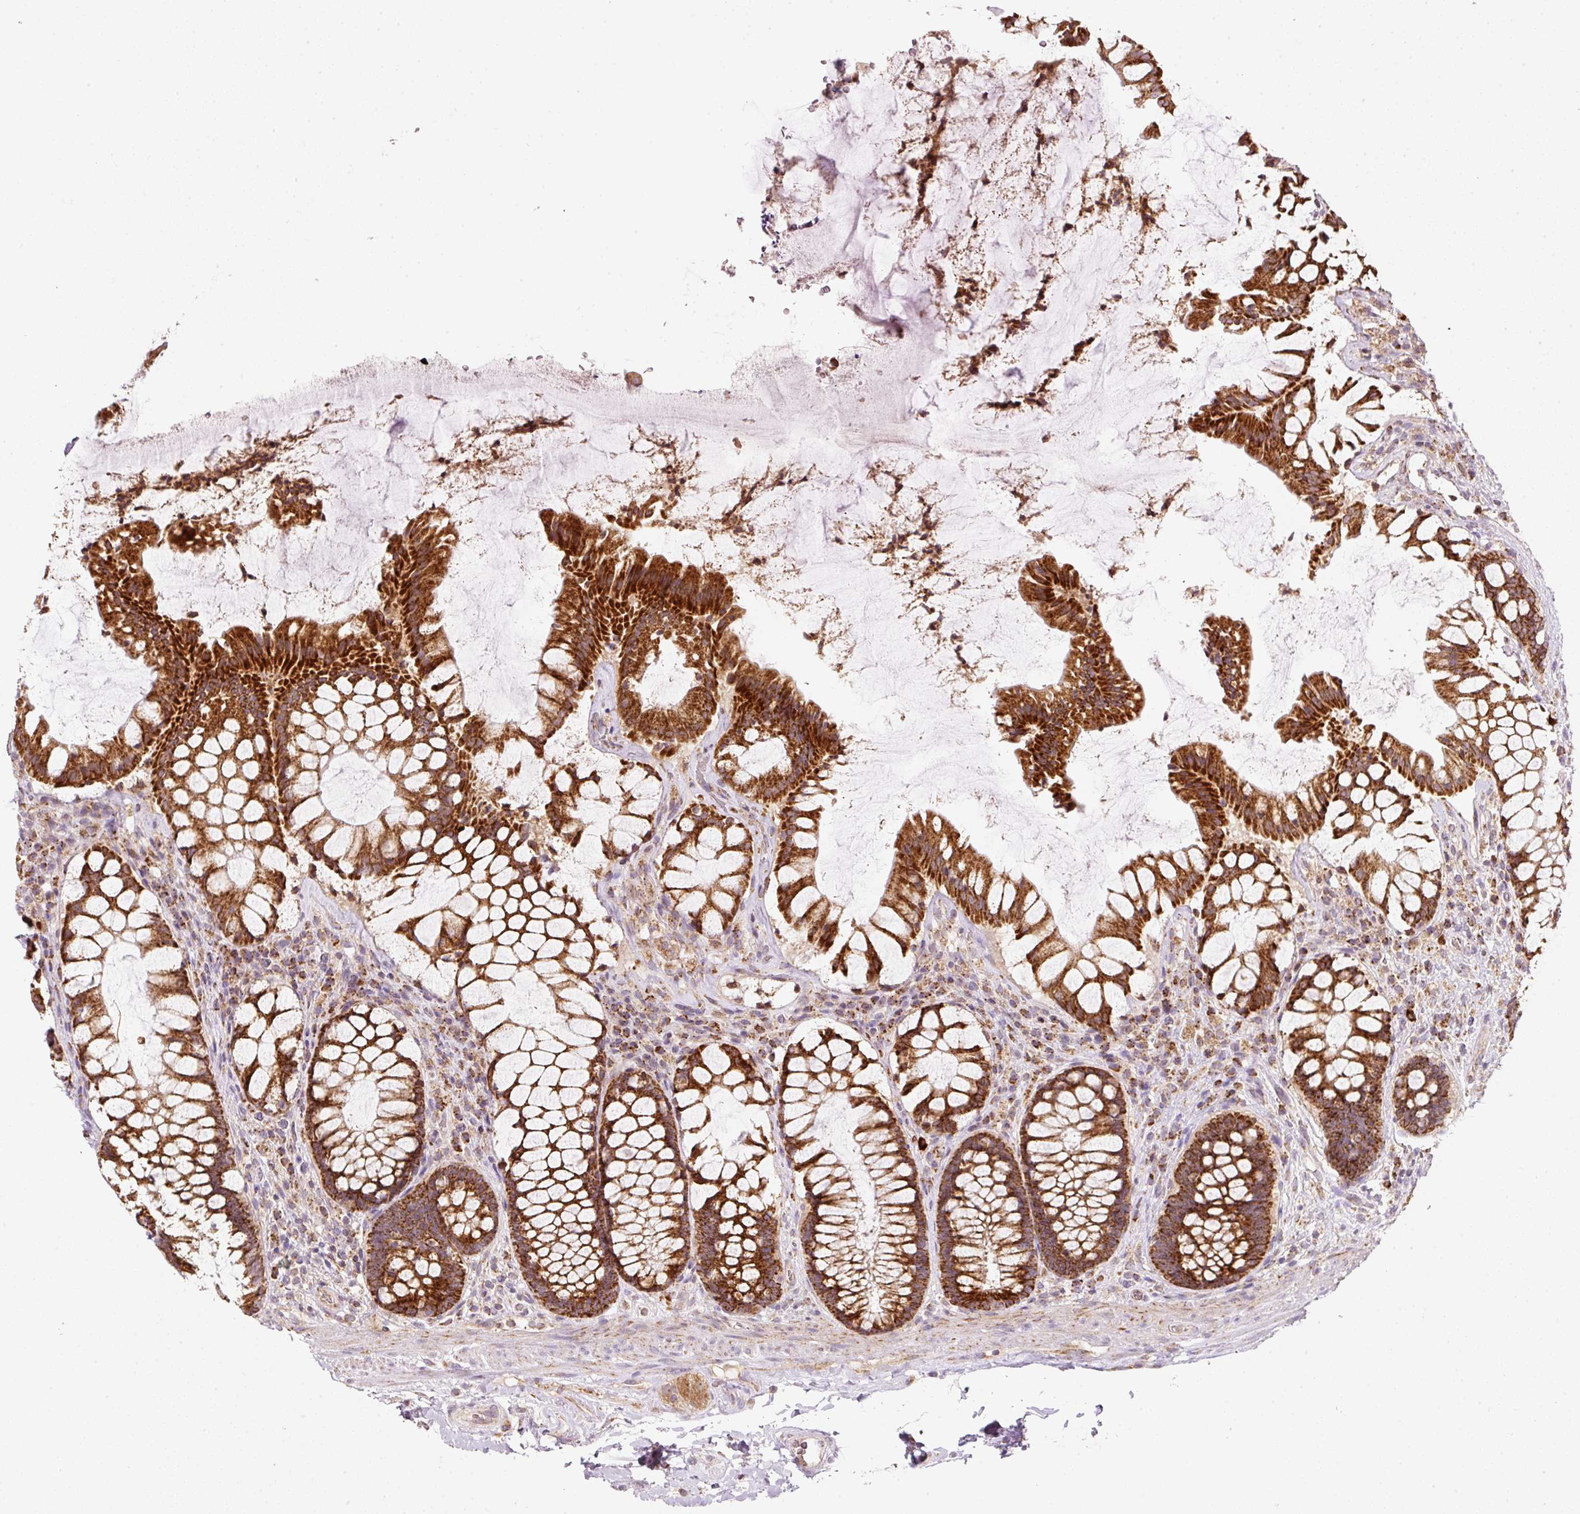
{"staining": {"intensity": "strong", "quantity": ">75%", "location": "cytoplasmic/membranous"}, "tissue": "rectum", "cell_type": "Glandular cells", "image_type": "normal", "snomed": [{"axis": "morphology", "description": "Normal tissue, NOS"}, {"axis": "topography", "description": "Rectum"}], "caption": "High-magnification brightfield microscopy of unremarkable rectum stained with DAB (3,3'-diaminobenzidine) (brown) and counterstained with hematoxylin (blue). glandular cells exhibit strong cytoplasmic/membranous positivity is identified in approximately>75% of cells. (DAB IHC with brightfield microscopy, high magnification).", "gene": "FAM78B", "patient": {"sex": "female", "age": 58}}